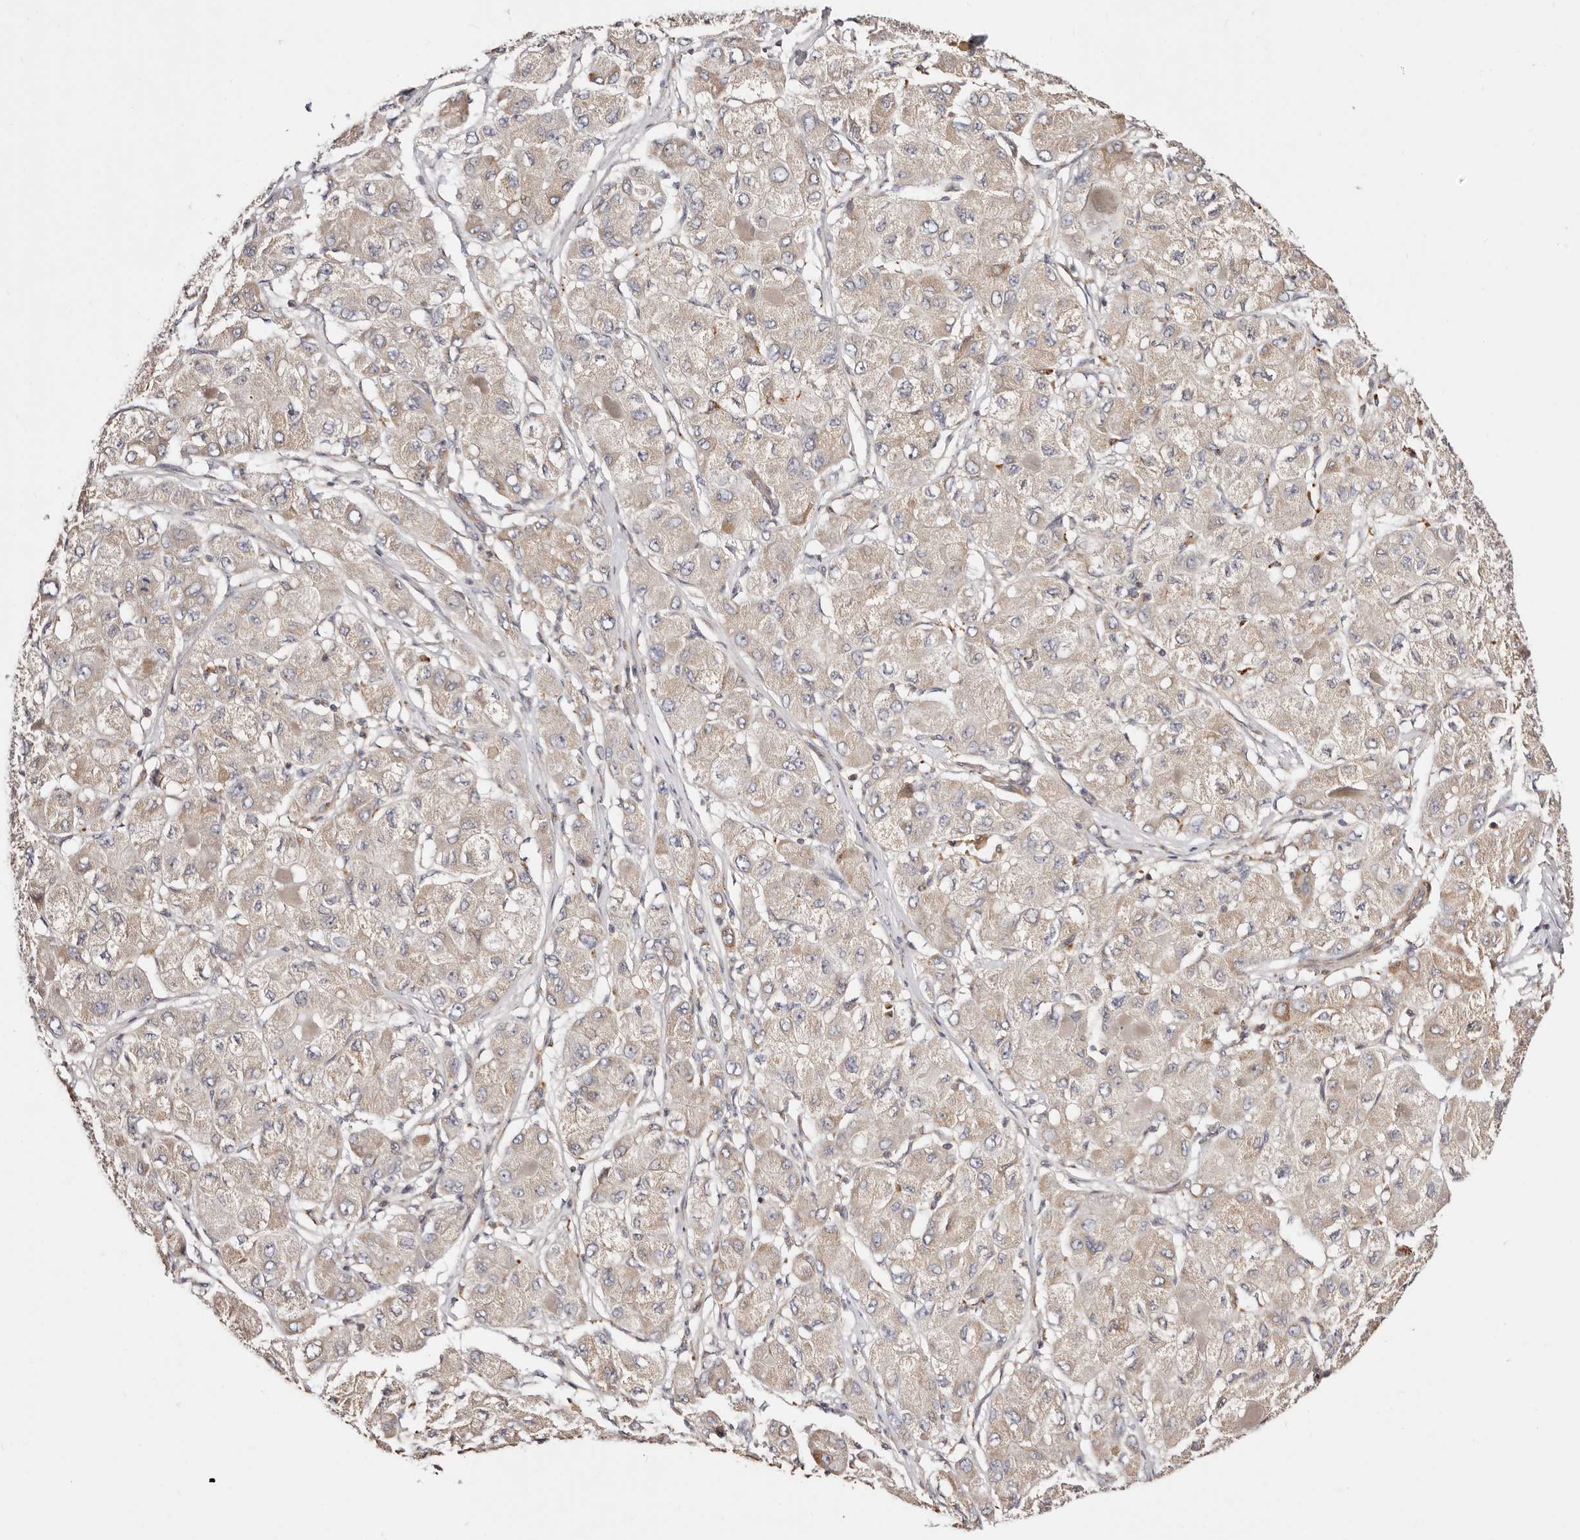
{"staining": {"intensity": "weak", "quantity": ">75%", "location": "cytoplasmic/membranous"}, "tissue": "liver cancer", "cell_type": "Tumor cells", "image_type": "cancer", "snomed": [{"axis": "morphology", "description": "Carcinoma, Hepatocellular, NOS"}, {"axis": "topography", "description": "Liver"}], "caption": "A low amount of weak cytoplasmic/membranous staining is identified in approximately >75% of tumor cells in hepatocellular carcinoma (liver) tissue. The protein is stained brown, and the nuclei are stained in blue (DAB IHC with brightfield microscopy, high magnification).", "gene": "MAPK1", "patient": {"sex": "male", "age": 80}}